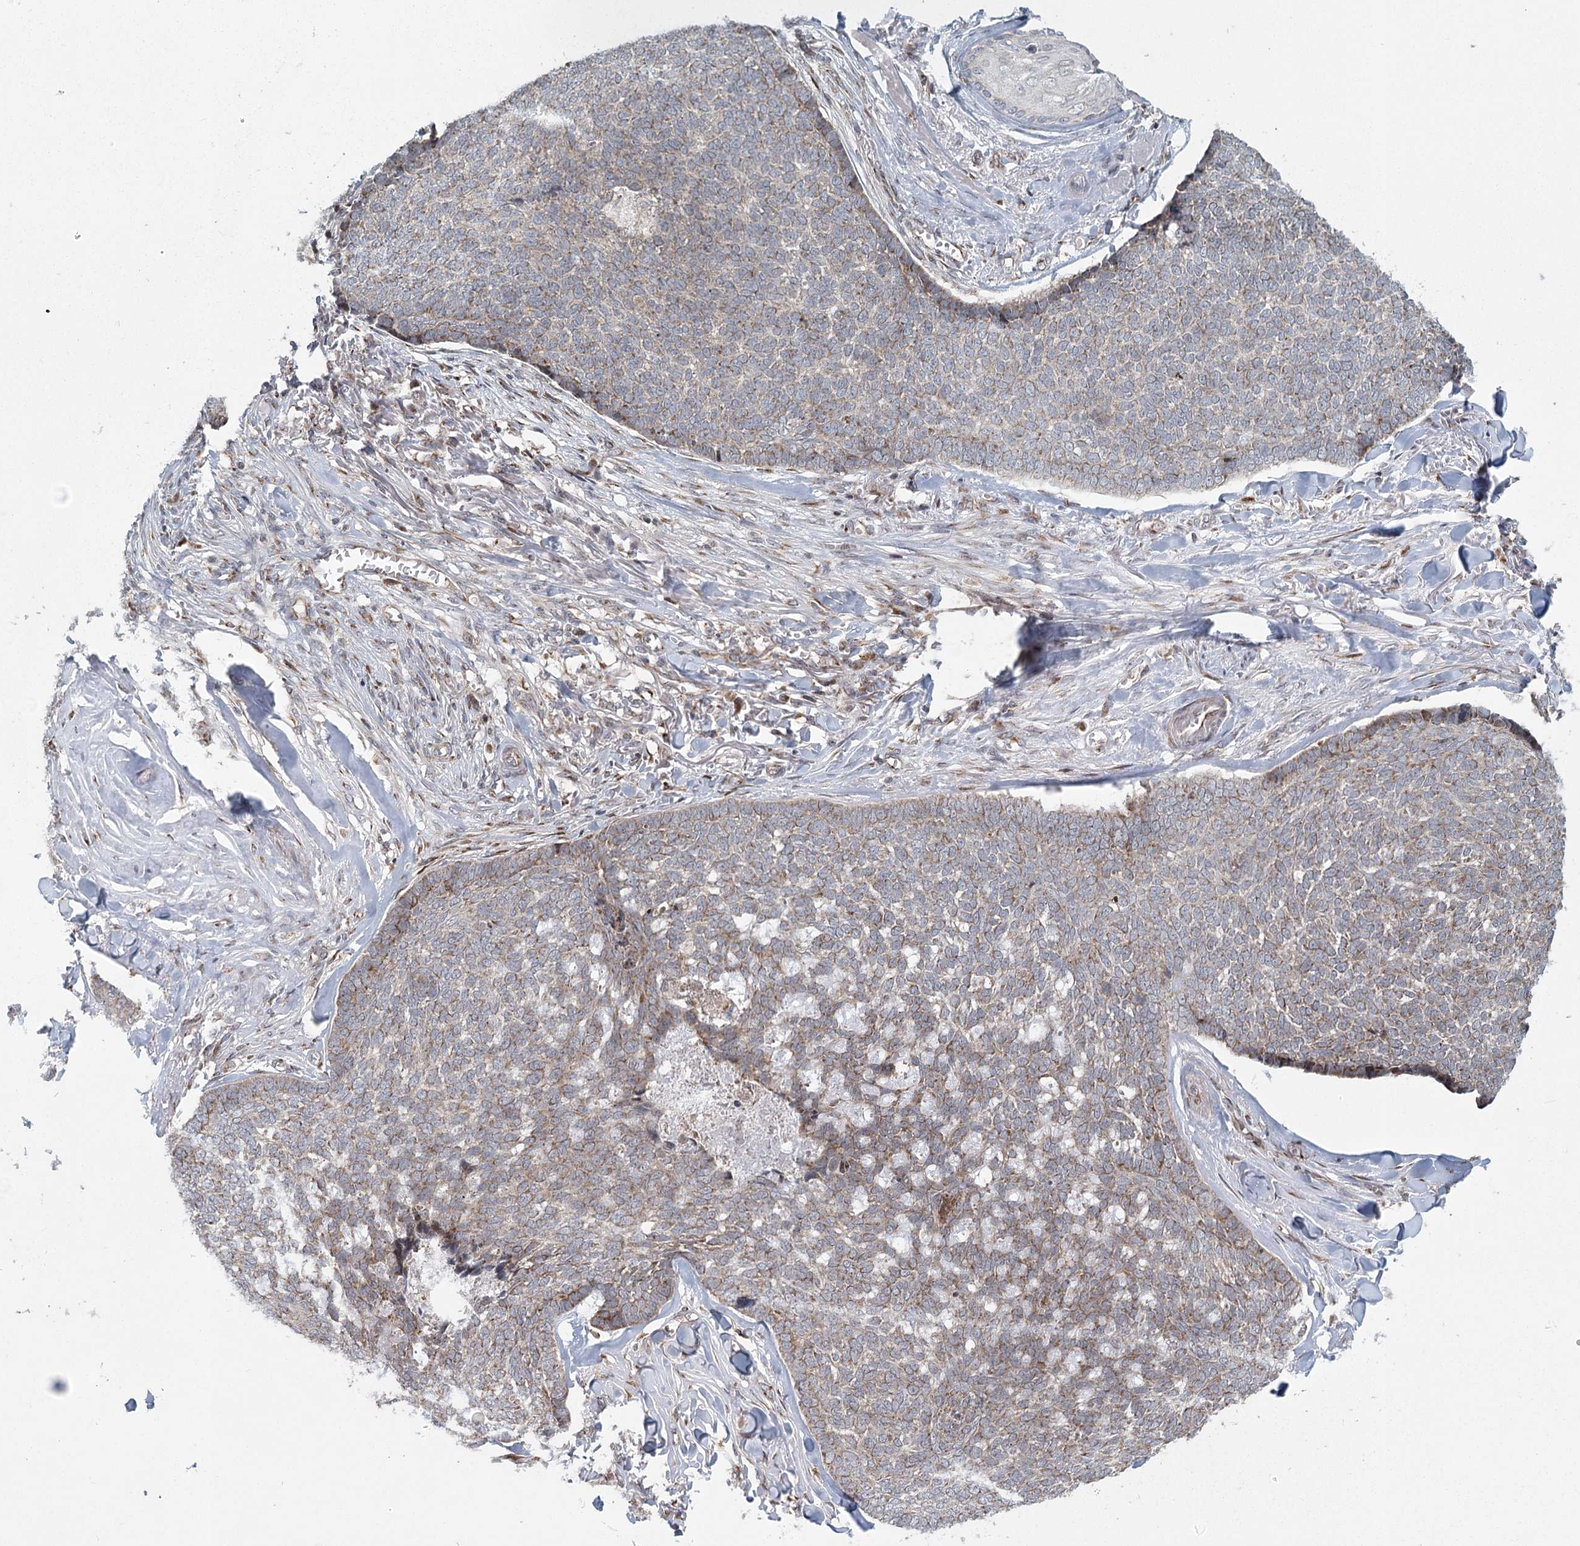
{"staining": {"intensity": "weak", "quantity": ">75%", "location": "cytoplasmic/membranous"}, "tissue": "skin cancer", "cell_type": "Tumor cells", "image_type": "cancer", "snomed": [{"axis": "morphology", "description": "Basal cell carcinoma"}, {"axis": "topography", "description": "Skin"}], "caption": "Basal cell carcinoma (skin) stained with a brown dye displays weak cytoplasmic/membranous positive positivity in about >75% of tumor cells.", "gene": "IFT46", "patient": {"sex": "male", "age": 84}}